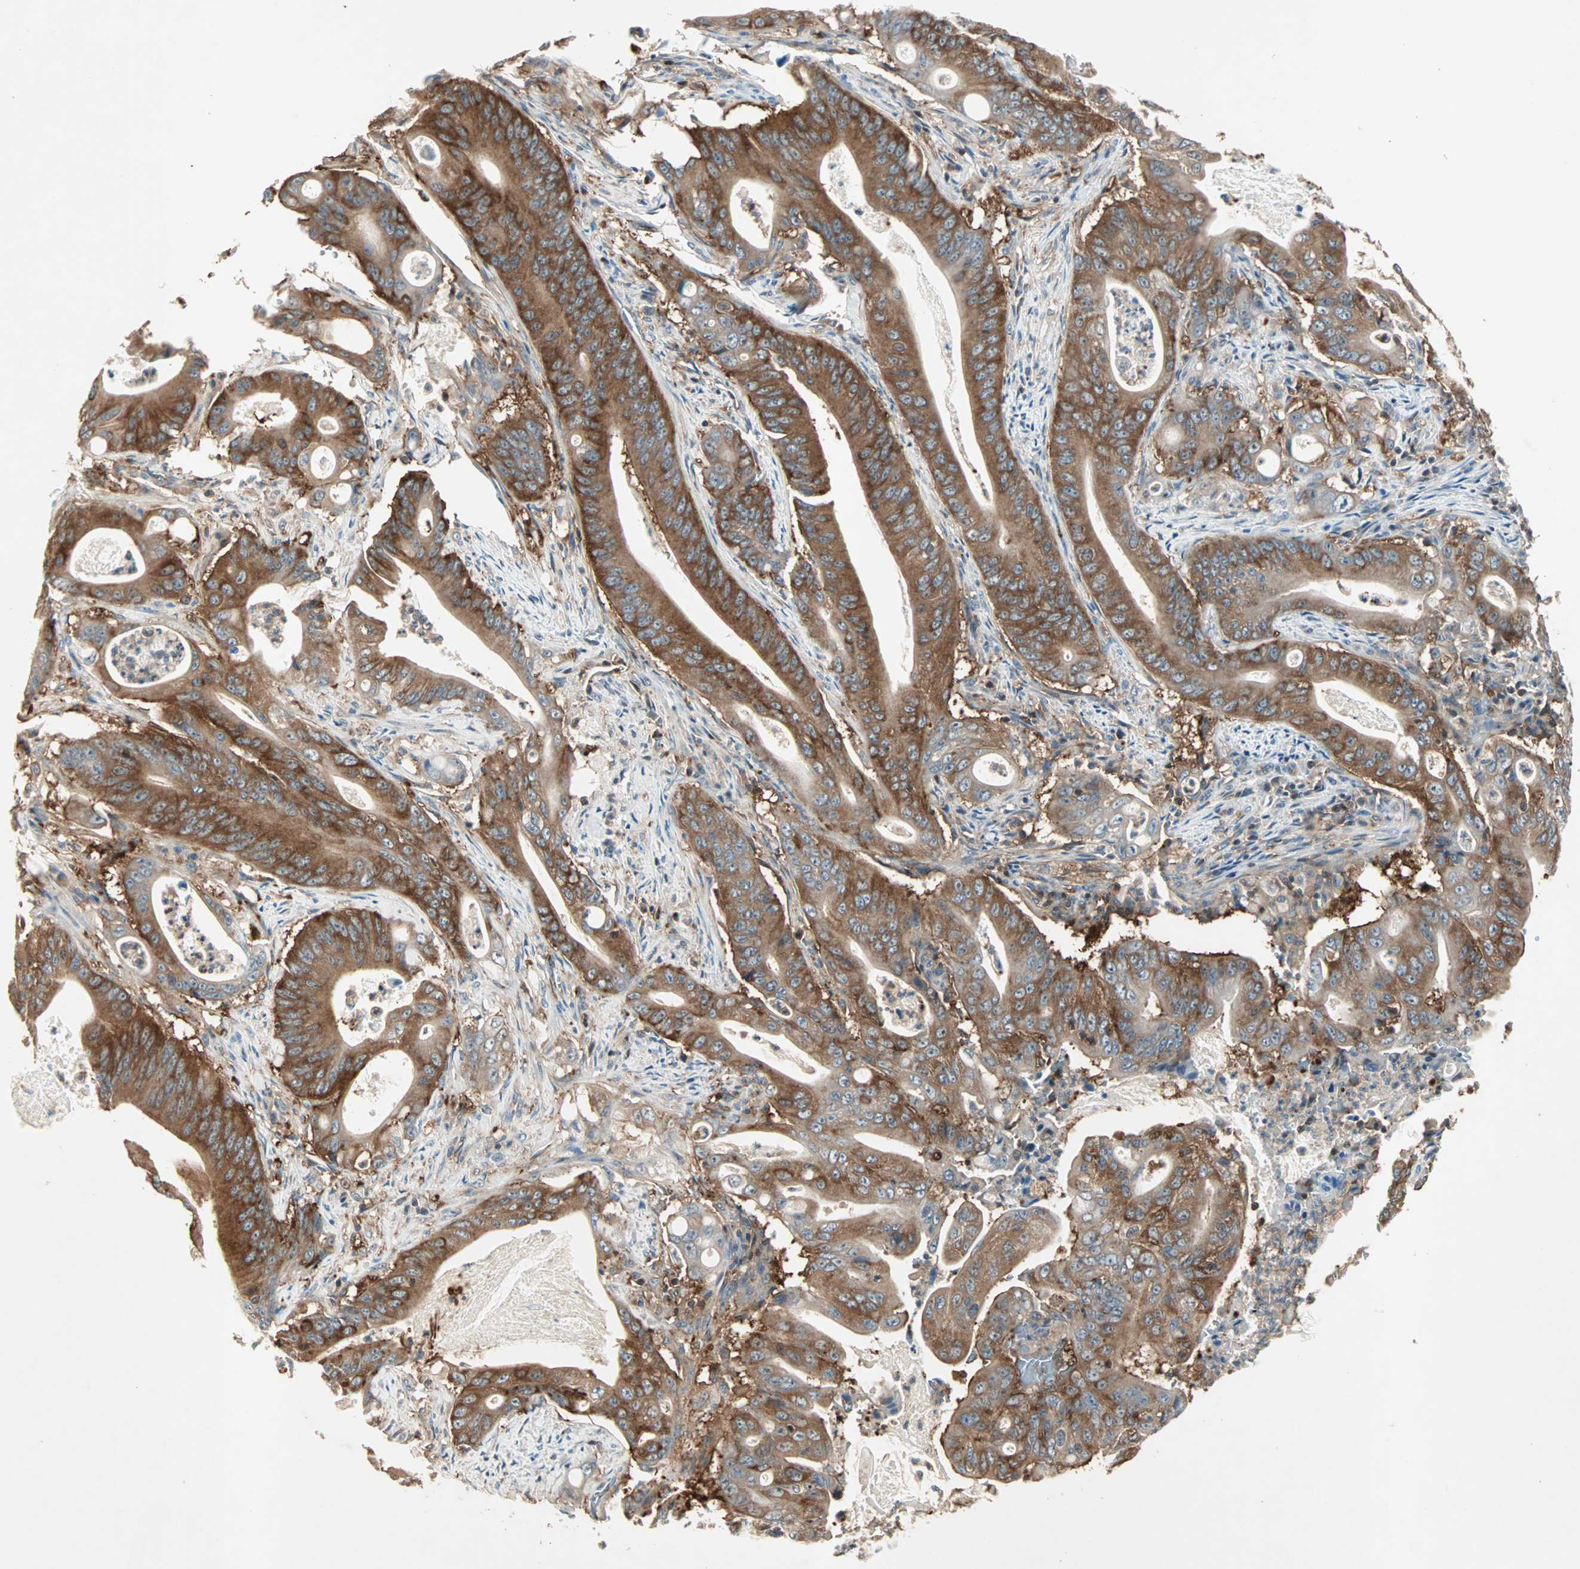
{"staining": {"intensity": "strong", "quantity": ">75%", "location": "cytoplasmic/membranous"}, "tissue": "pancreatic cancer", "cell_type": "Tumor cells", "image_type": "cancer", "snomed": [{"axis": "morphology", "description": "Normal tissue, NOS"}, {"axis": "topography", "description": "Lymph node"}], "caption": "A histopathology image of pancreatic cancer stained for a protein exhibits strong cytoplasmic/membranous brown staining in tumor cells.", "gene": "TEC", "patient": {"sex": "male", "age": 62}}